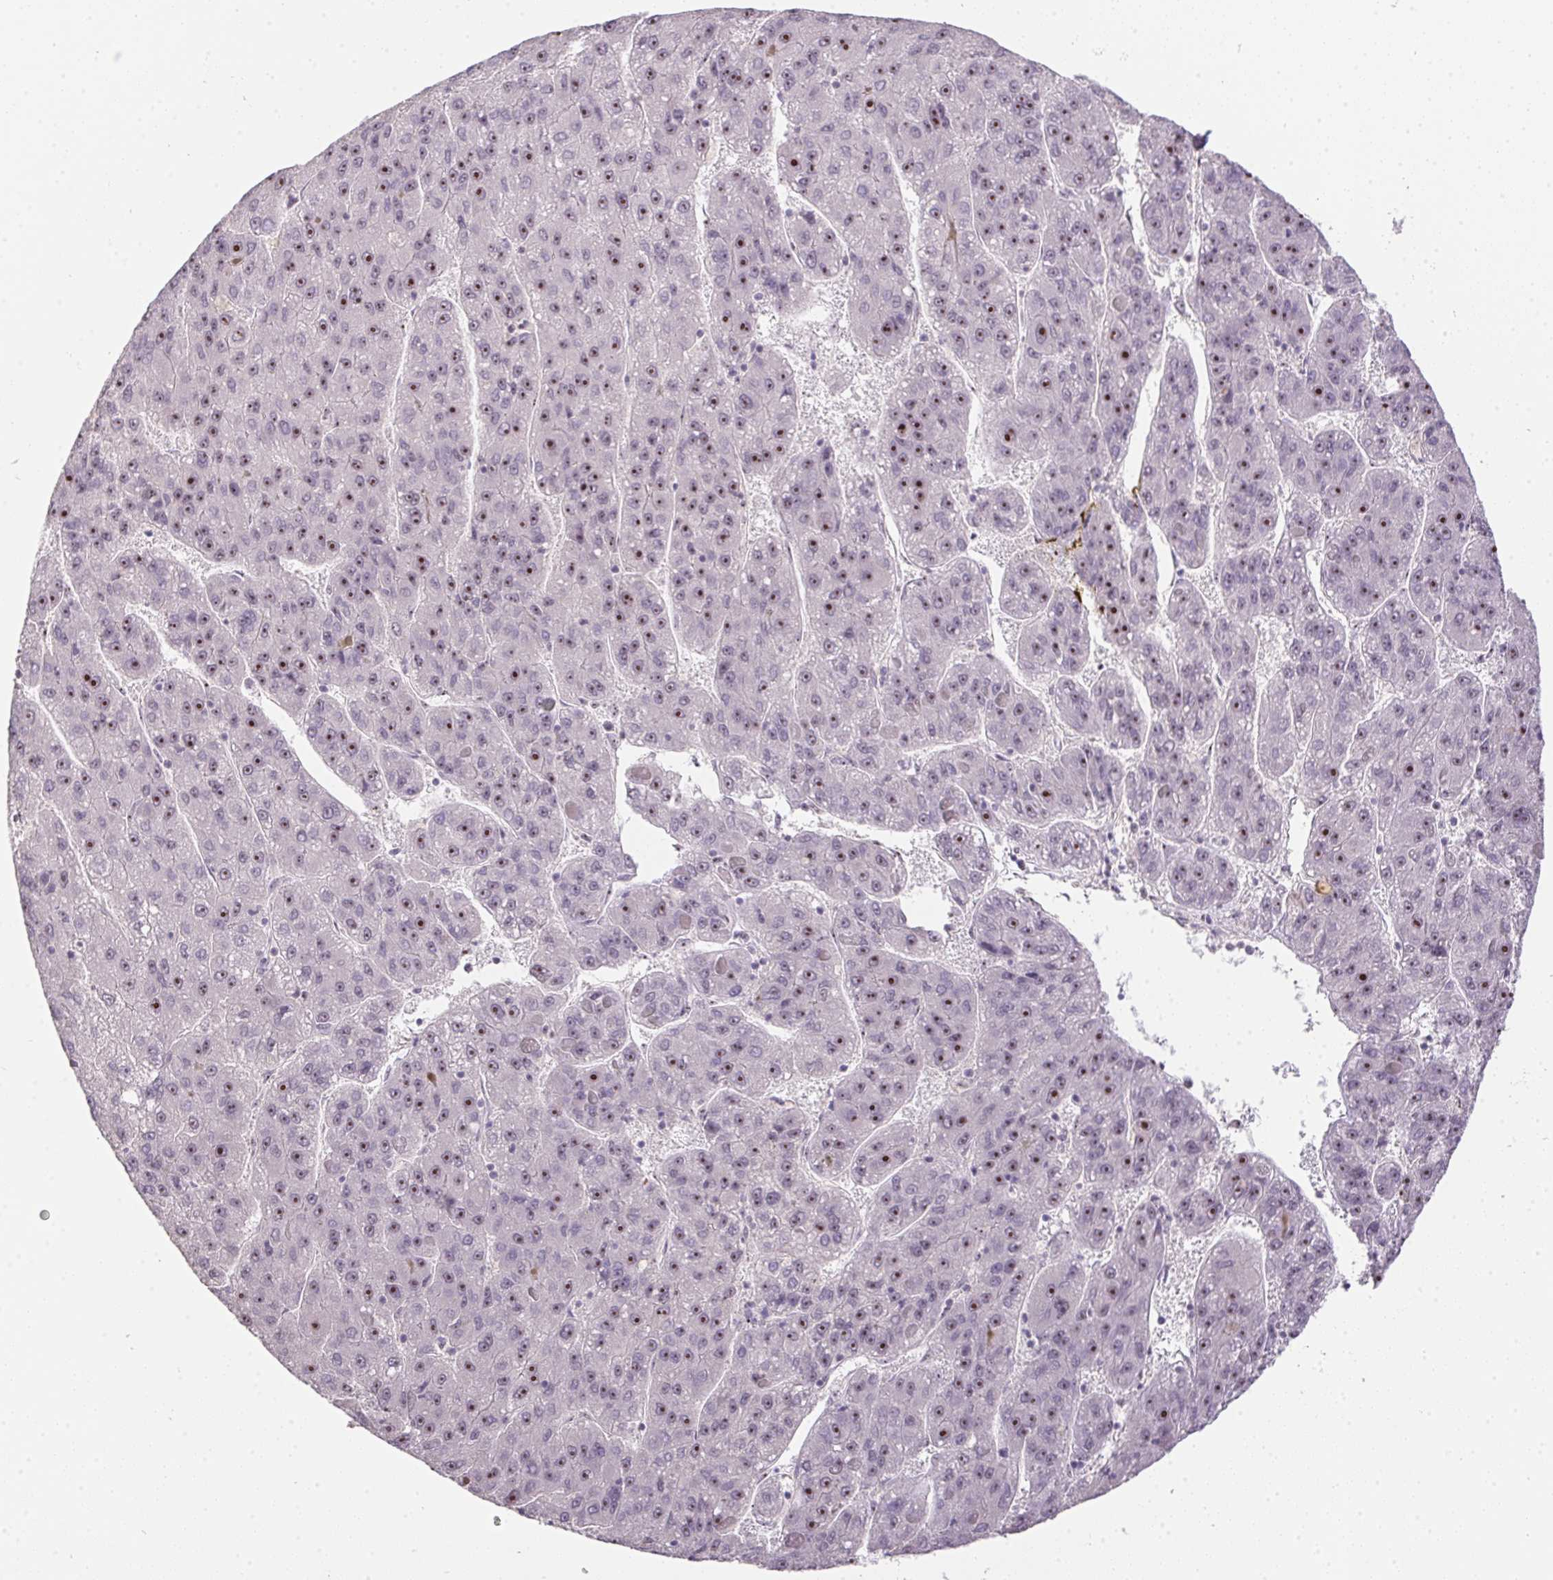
{"staining": {"intensity": "moderate", "quantity": "25%-75%", "location": "nuclear"}, "tissue": "liver cancer", "cell_type": "Tumor cells", "image_type": "cancer", "snomed": [{"axis": "morphology", "description": "Carcinoma, Hepatocellular, NOS"}, {"axis": "topography", "description": "Liver"}], "caption": "Protein staining of liver hepatocellular carcinoma tissue demonstrates moderate nuclear positivity in approximately 25%-75% of tumor cells. (IHC, brightfield microscopy, high magnification).", "gene": "BATF2", "patient": {"sex": "female", "age": 82}}